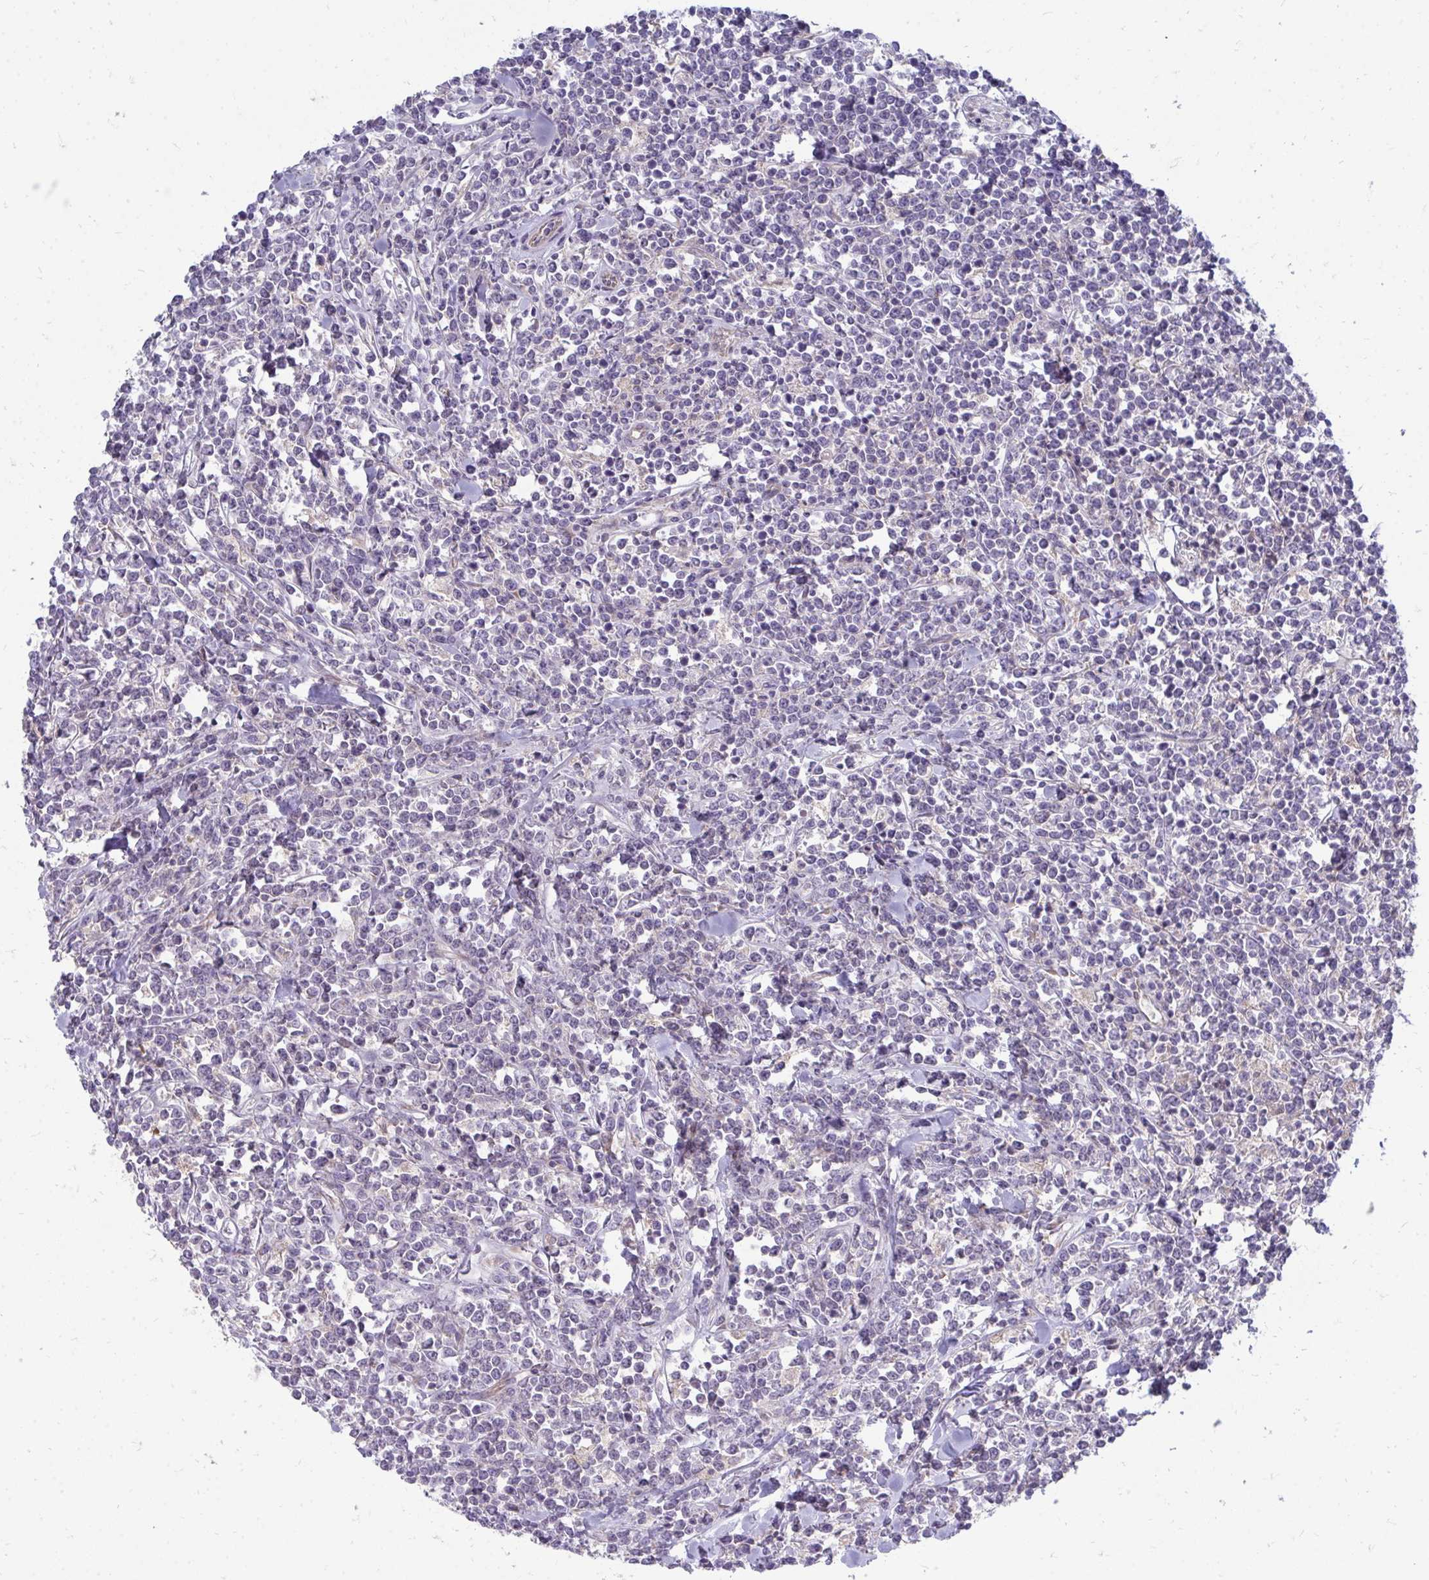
{"staining": {"intensity": "negative", "quantity": "none", "location": "none"}, "tissue": "lymphoma", "cell_type": "Tumor cells", "image_type": "cancer", "snomed": [{"axis": "morphology", "description": "Malignant lymphoma, non-Hodgkin's type, High grade"}, {"axis": "topography", "description": "Small intestine"}, {"axis": "topography", "description": "Colon"}], "caption": "Malignant lymphoma, non-Hodgkin's type (high-grade) was stained to show a protein in brown. There is no significant positivity in tumor cells. (IHC, brightfield microscopy, high magnification).", "gene": "MROH8", "patient": {"sex": "male", "age": 8}}